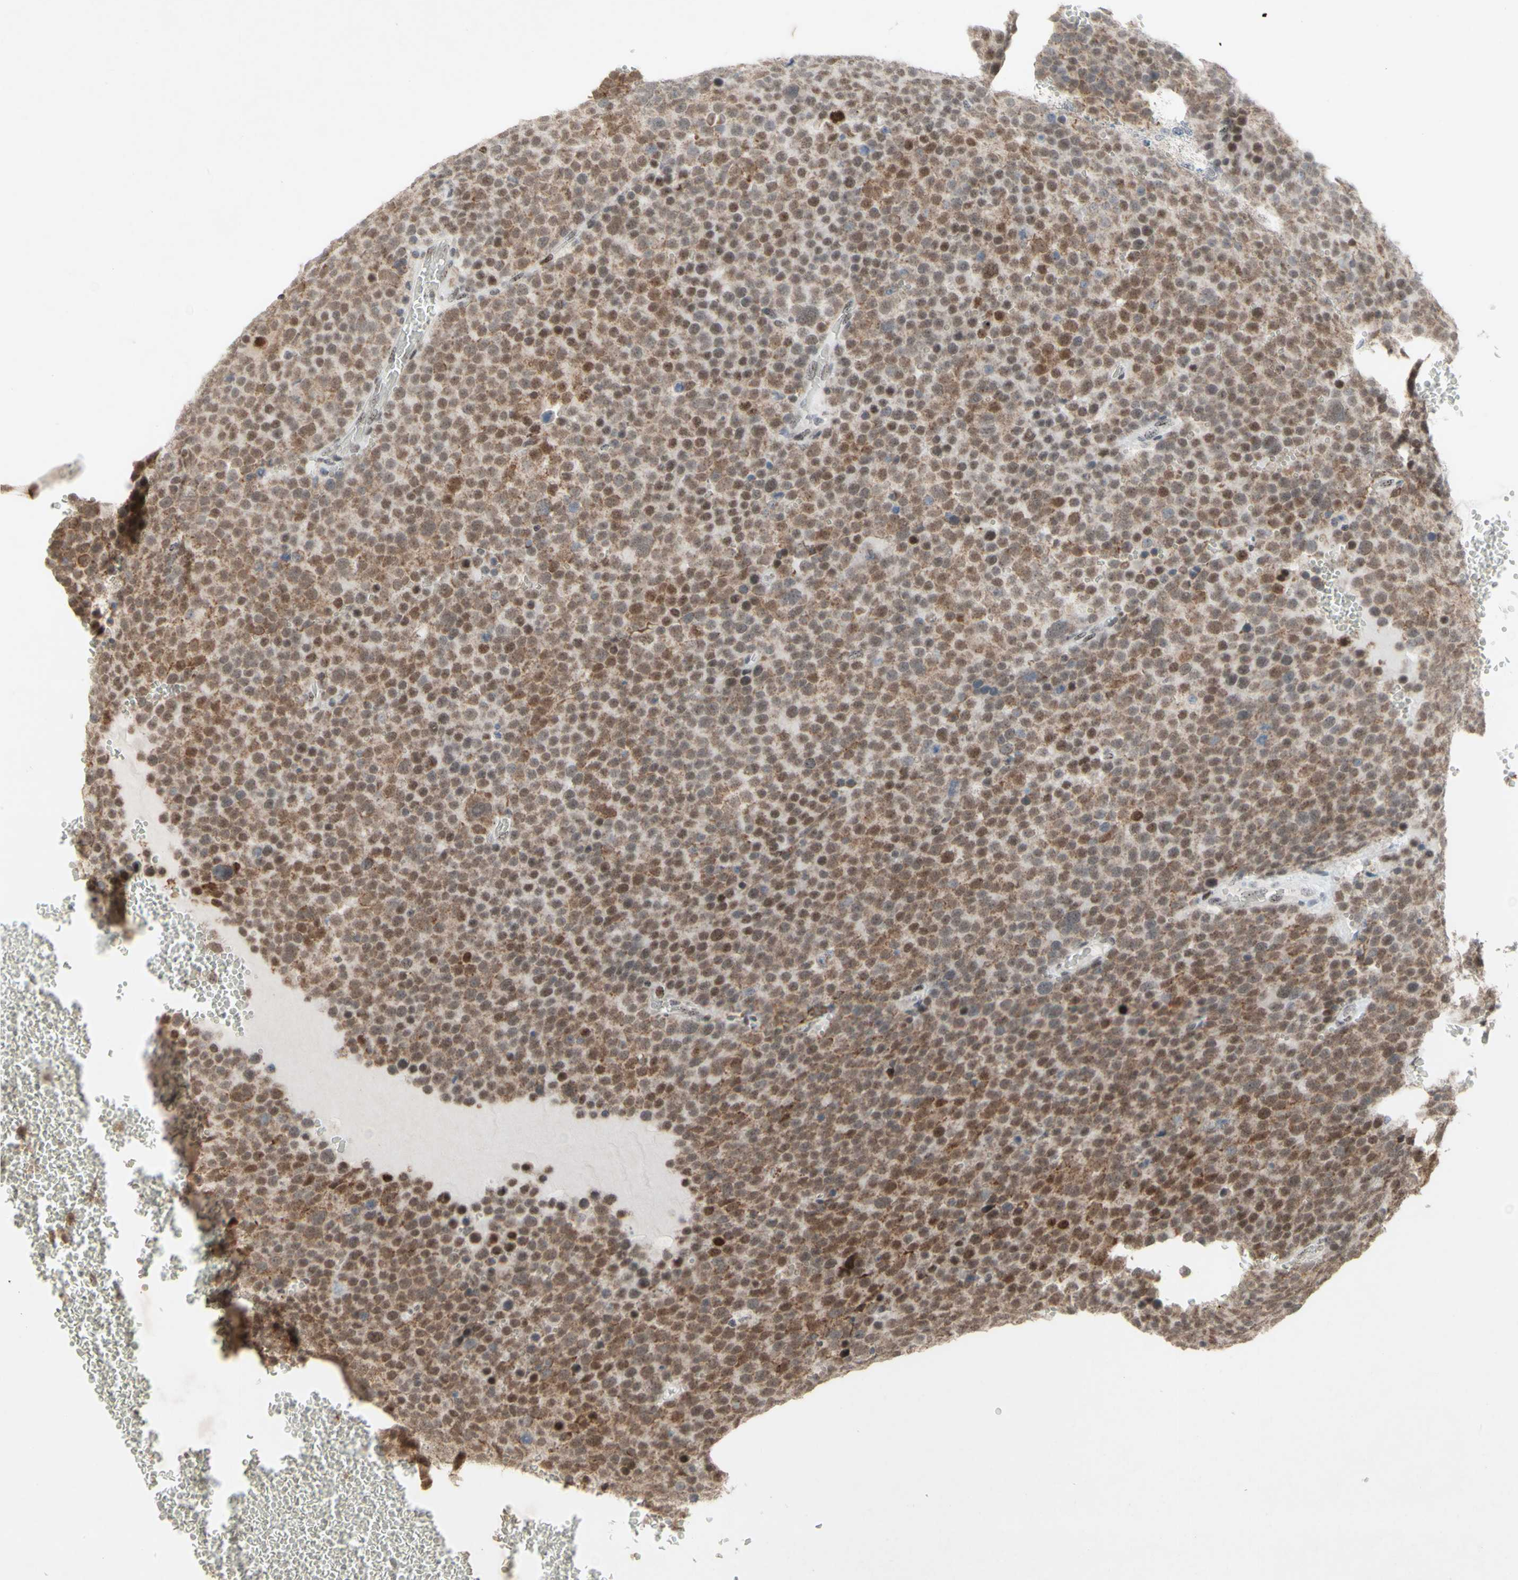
{"staining": {"intensity": "moderate", "quantity": ">75%", "location": "nuclear"}, "tissue": "testis cancer", "cell_type": "Tumor cells", "image_type": "cancer", "snomed": [{"axis": "morphology", "description": "Seminoma, NOS"}, {"axis": "topography", "description": "Testis"}], "caption": "IHC (DAB (3,3'-diaminobenzidine)) staining of human seminoma (testis) demonstrates moderate nuclear protein positivity in about >75% of tumor cells.", "gene": "CENPB", "patient": {"sex": "male", "age": 71}}